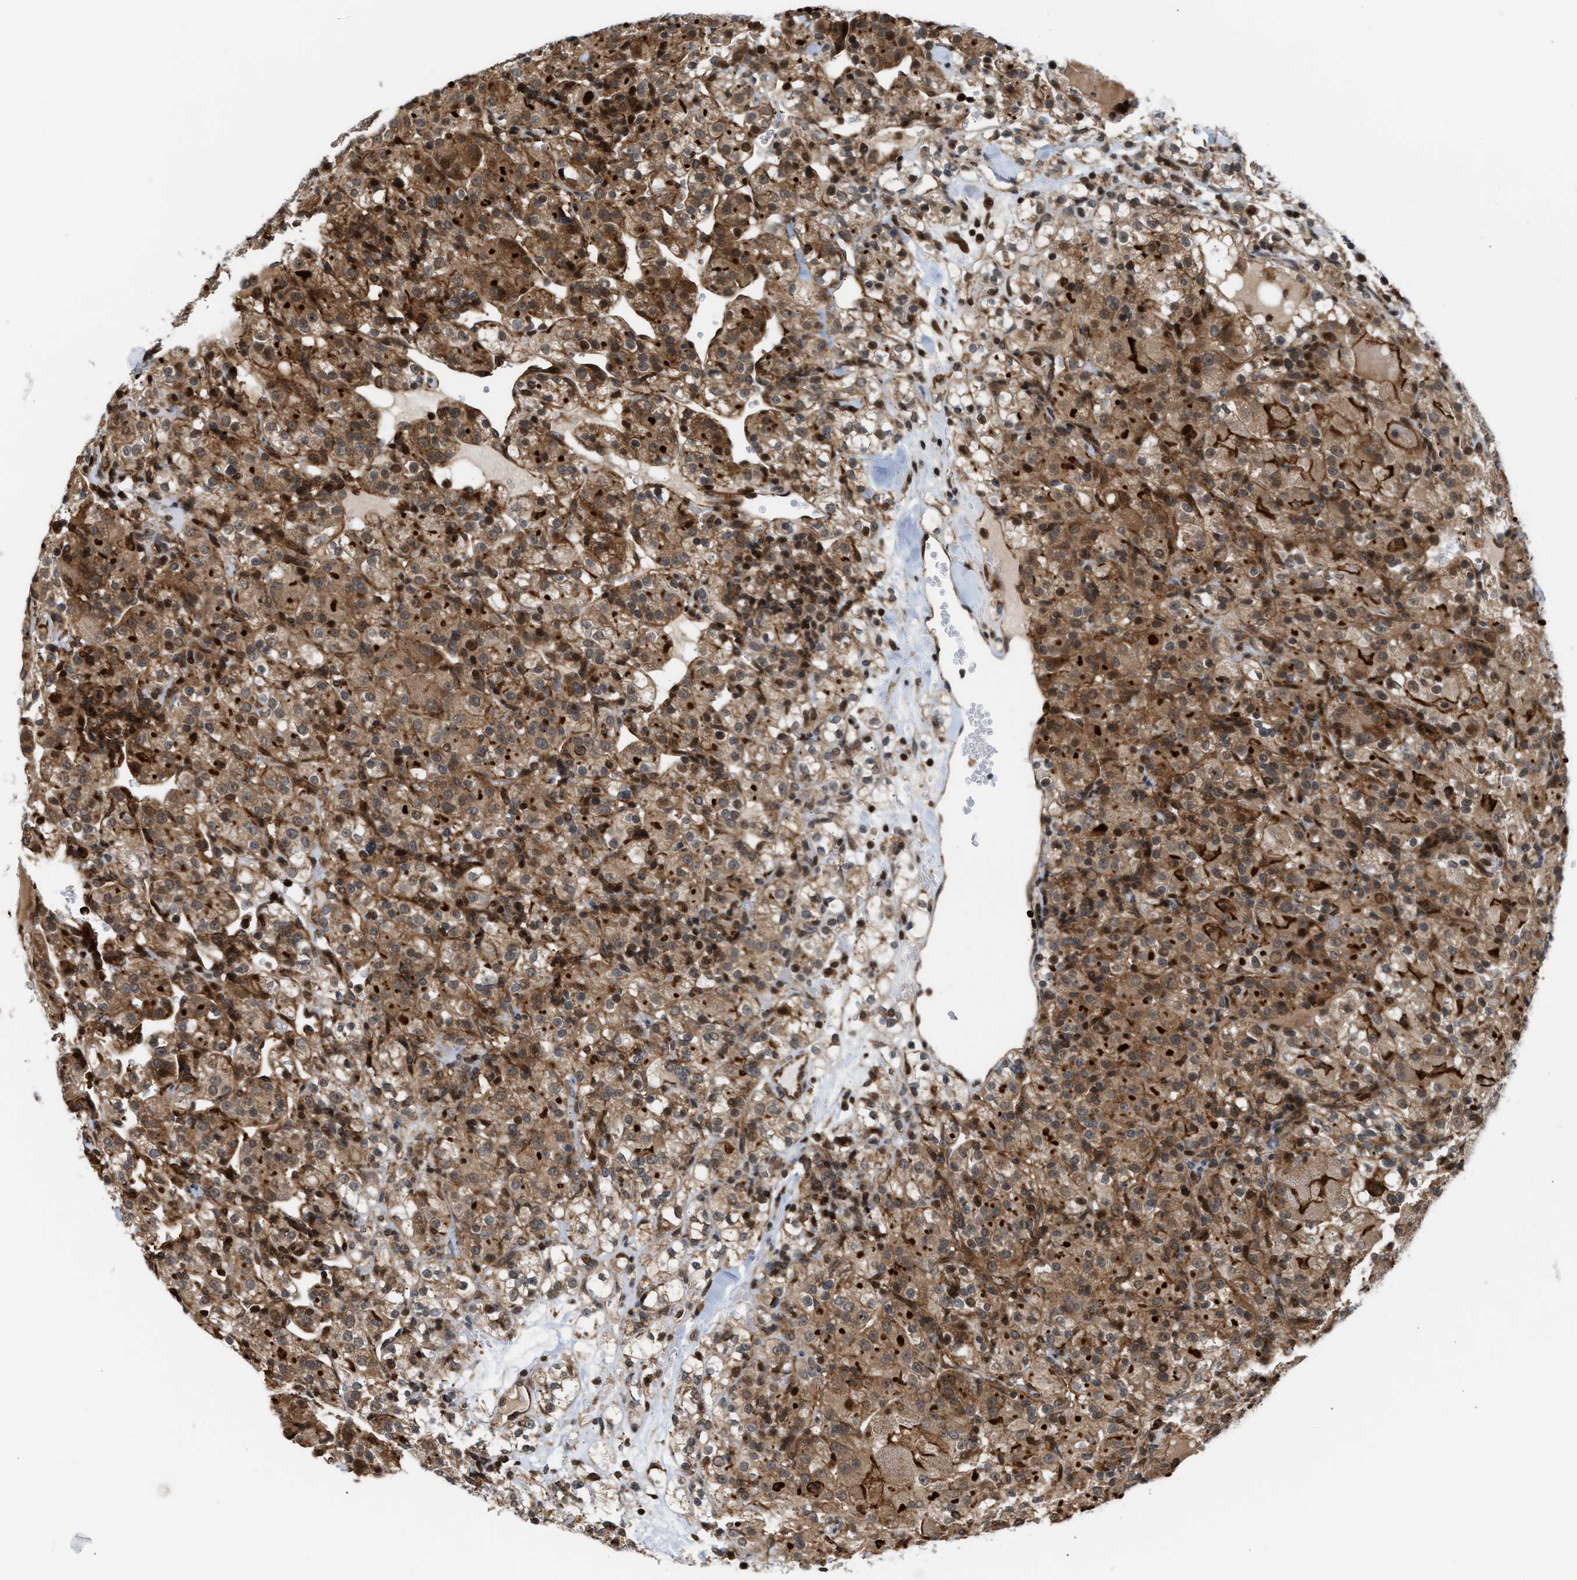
{"staining": {"intensity": "moderate", "quantity": ">75%", "location": "cytoplasmic/membranous,nuclear"}, "tissue": "renal cancer", "cell_type": "Tumor cells", "image_type": "cancer", "snomed": [{"axis": "morphology", "description": "Normal tissue, NOS"}, {"axis": "morphology", "description": "Adenocarcinoma, NOS"}, {"axis": "topography", "description": "Kidney"}], "caption": "Adenocarcinoma (renal) stained for a protein (brown) reveals moderate cytoplasmic/membranous and nuclear positive staining in approximately >75% of tumor cells.", "gene": "STAU2", "patient": {"sex": "male", "age": 61}}